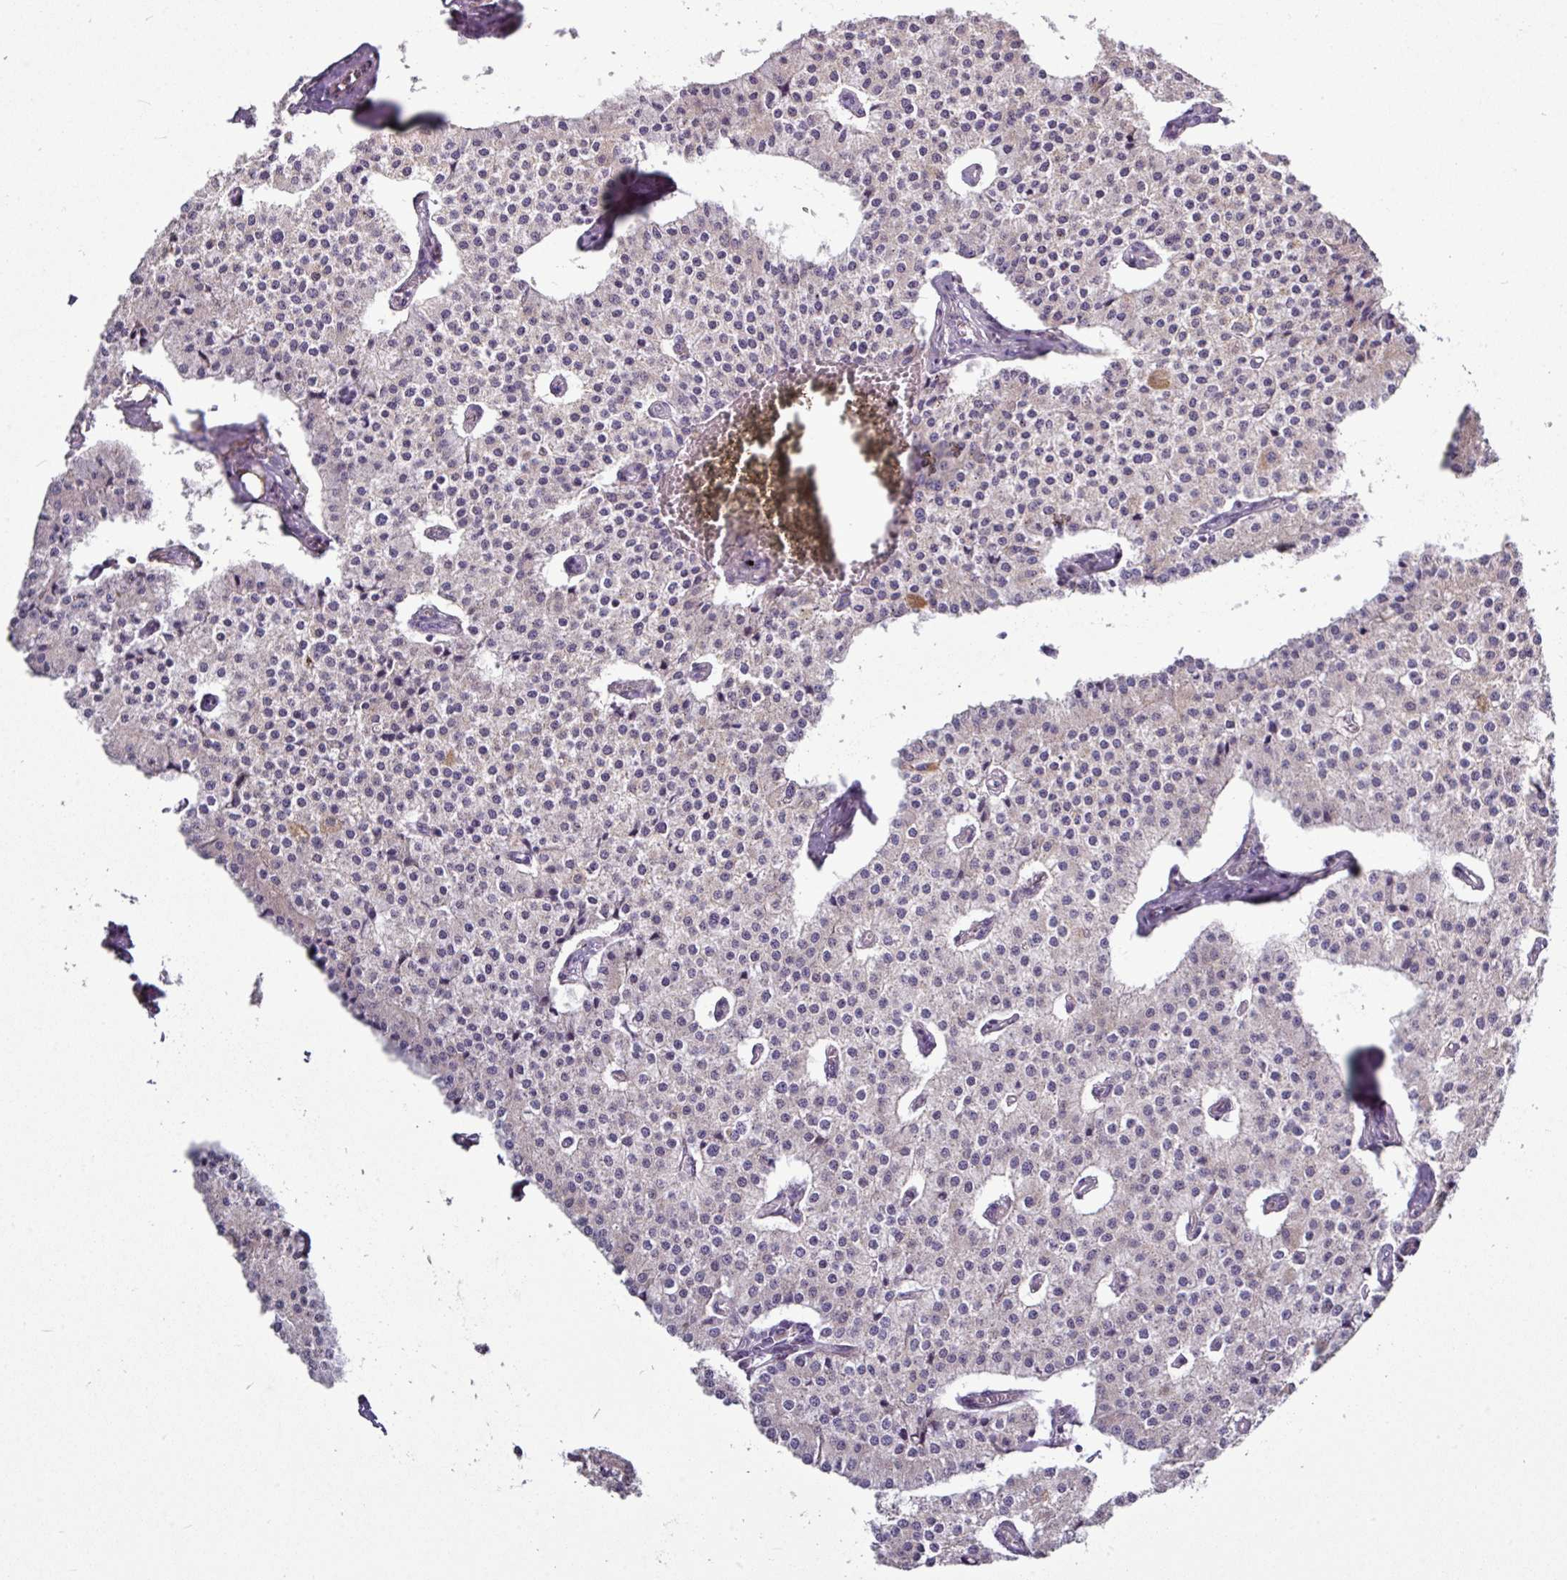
{"staining": {"intensity": "negative", "quantity": "none", "location": "none"}, "tissue": "carcinoid", "cell_type": "Tumor cells", "image_type": "cancer", "snomed": [{"axis": "morphology", "description": "Carcinoid, malignant, NOS"}, {"axis": "topography", "description": "Colon"}], "caption": "A photomicrograph of carcinoid stained for a protein exhibits no brown staining in tumor cells.", "gene": "GAN", "patient": {"sex": "female", "age": 52}}